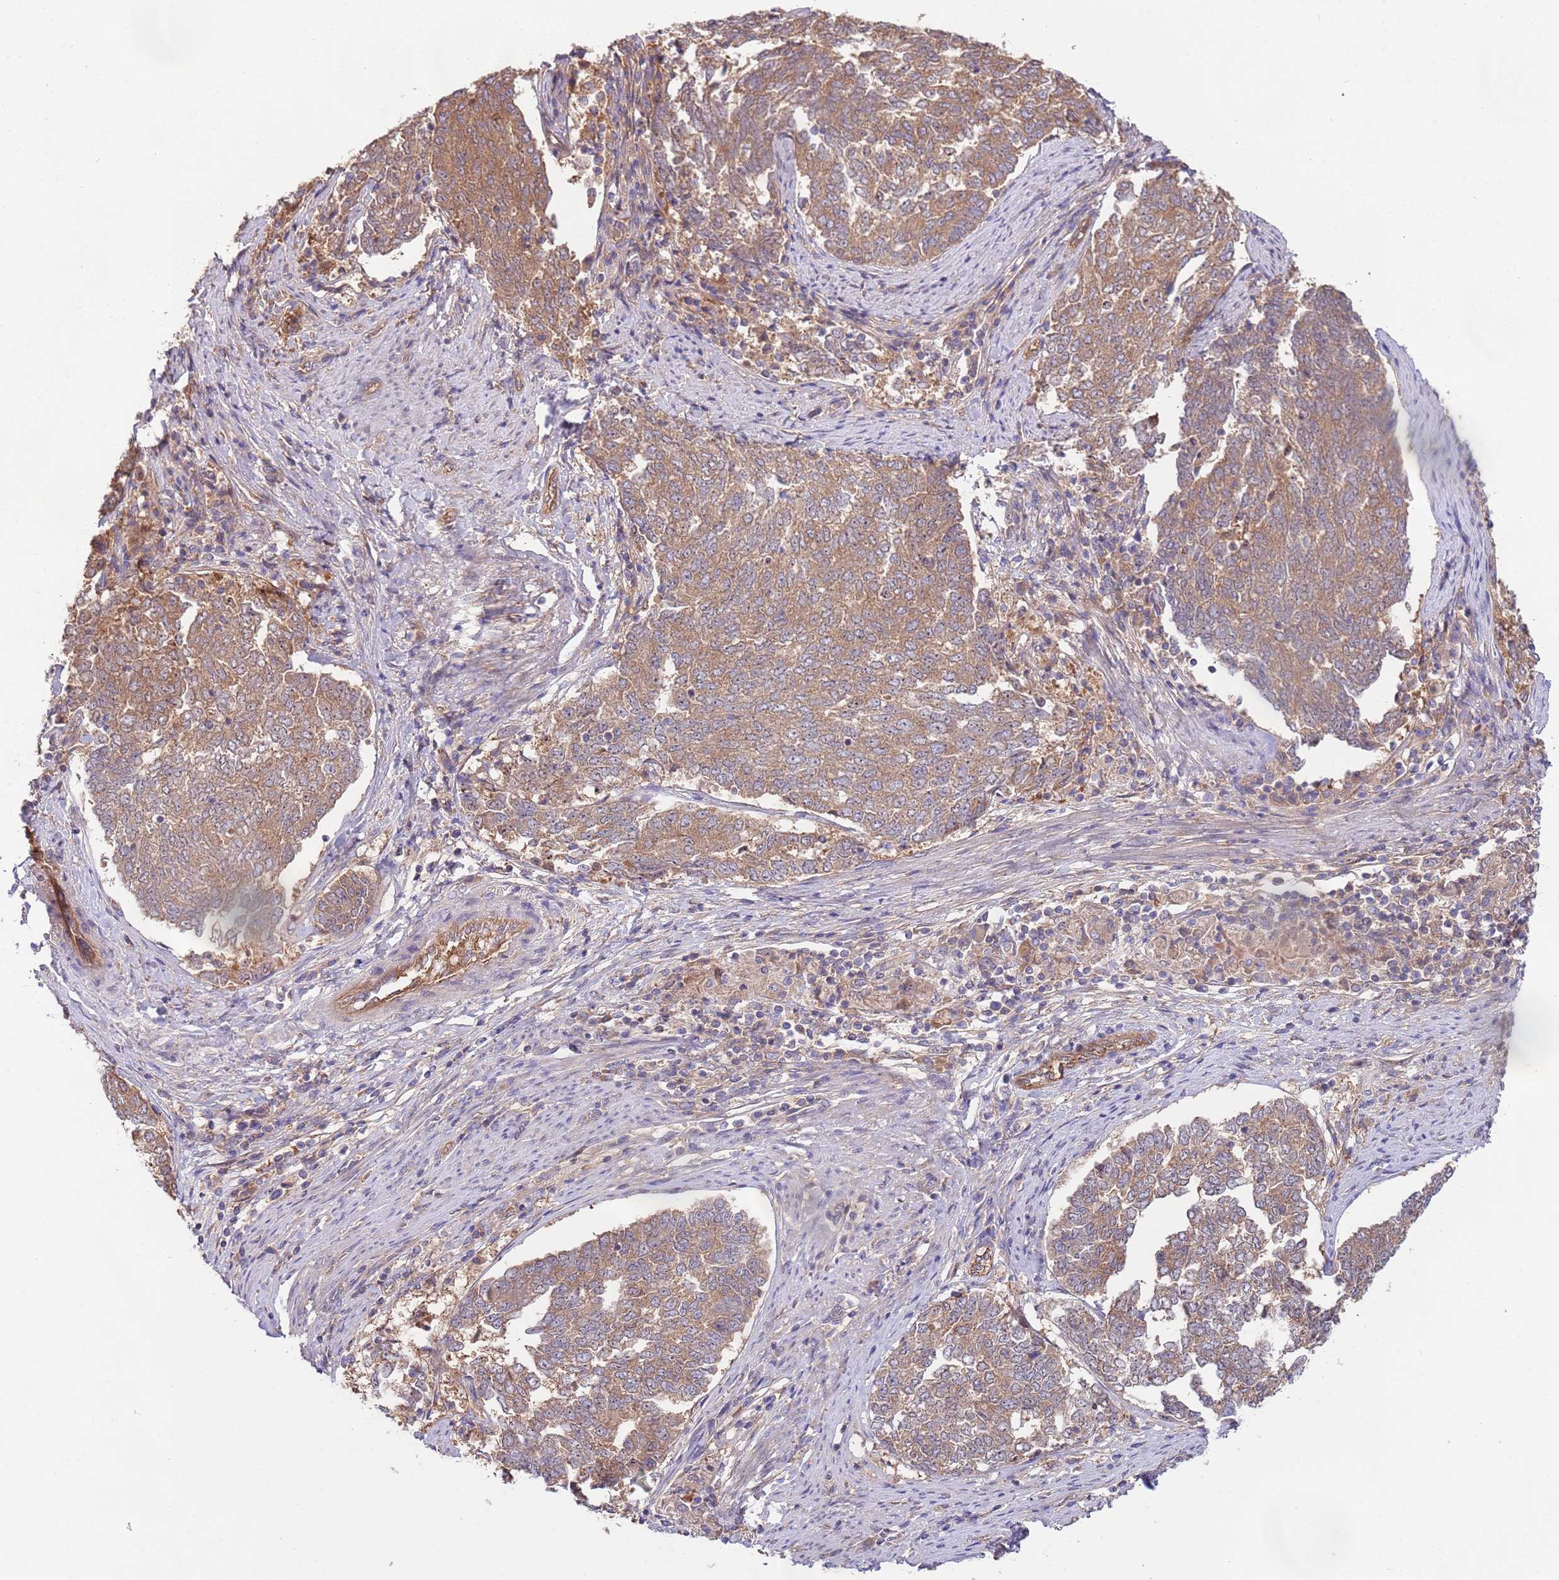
{"staining": {"intensity": "moderate", "quantity": ">75%", "location": "cytoplasmic/membranous"}, "tissue": "endometrial cancer", "cell_type": "Tumor cells", "image_type": "cancer", "snomed": [{"axis": "morphology", "description": "Adenocarcinoma, NOS"}, {"axis": "topography", "description": "Endometrium"}], "caption": "The histopathology image reveals staining of endometrial cancer, revealing moderate cytoplasmic/membranous protein positivity (brown color) within tumor cells.", "gene": "EIF3F", "patient": {"sex": "female", "age": 80}}